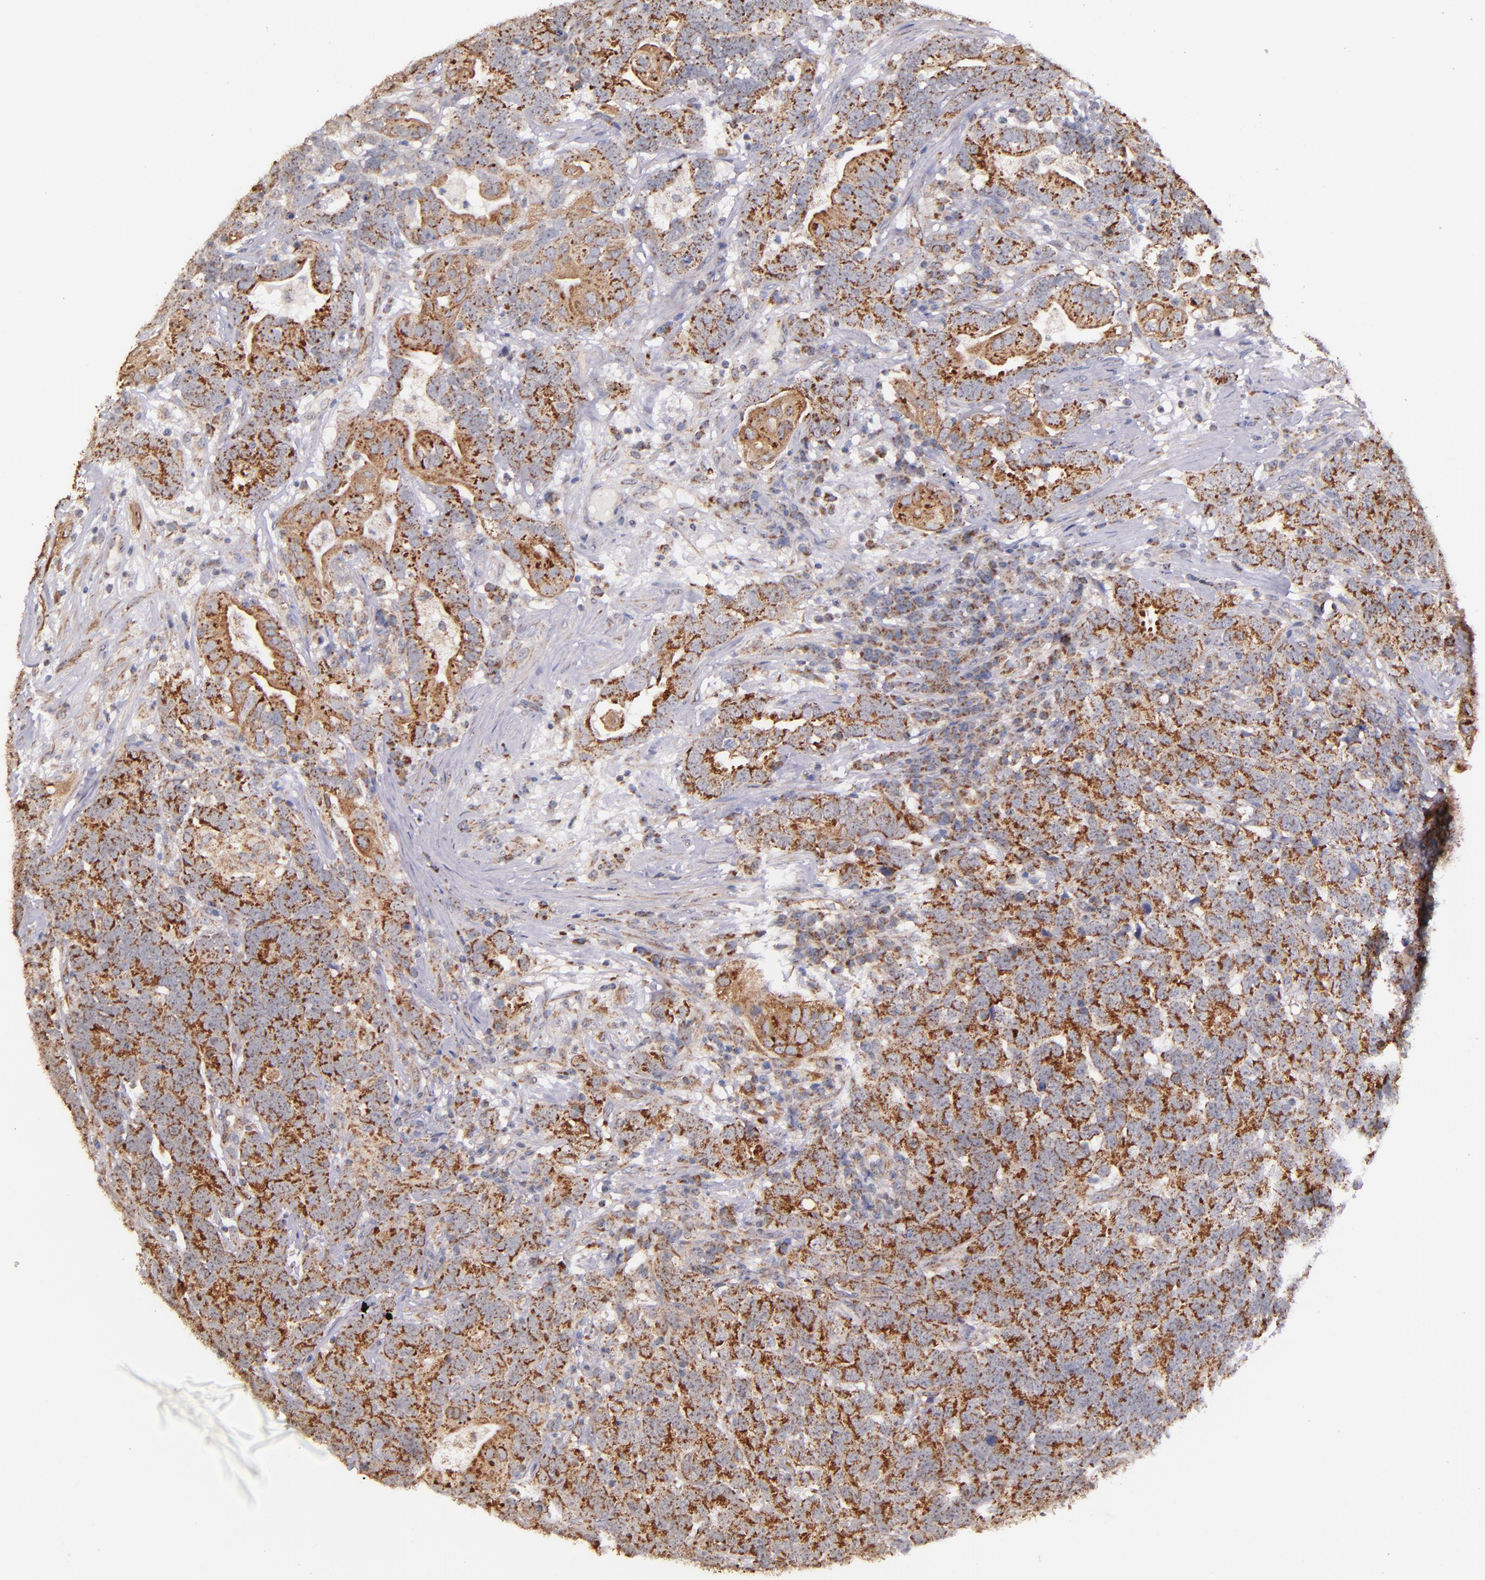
{"staining": {"intensity": "strong", "quantity": ">75%", "location": "cytoplasmic/membranous"}, "tissue": "testis cancer", "cell_type": "Tumor cells", "image_type": "cancer", "snomed": [{"axis": "morphology", "description": "Carcinoma, Embryonal, NOS"}, {"axis": "topography", "description": "Testis"}], "caption": "Protein staining displays strong cytoplasmic/membranous staining in about >75% of tumor cells in testis embryonal carcinoma.", "gene": "SHC1", "patient": {"sex": "male", "age": 26}}